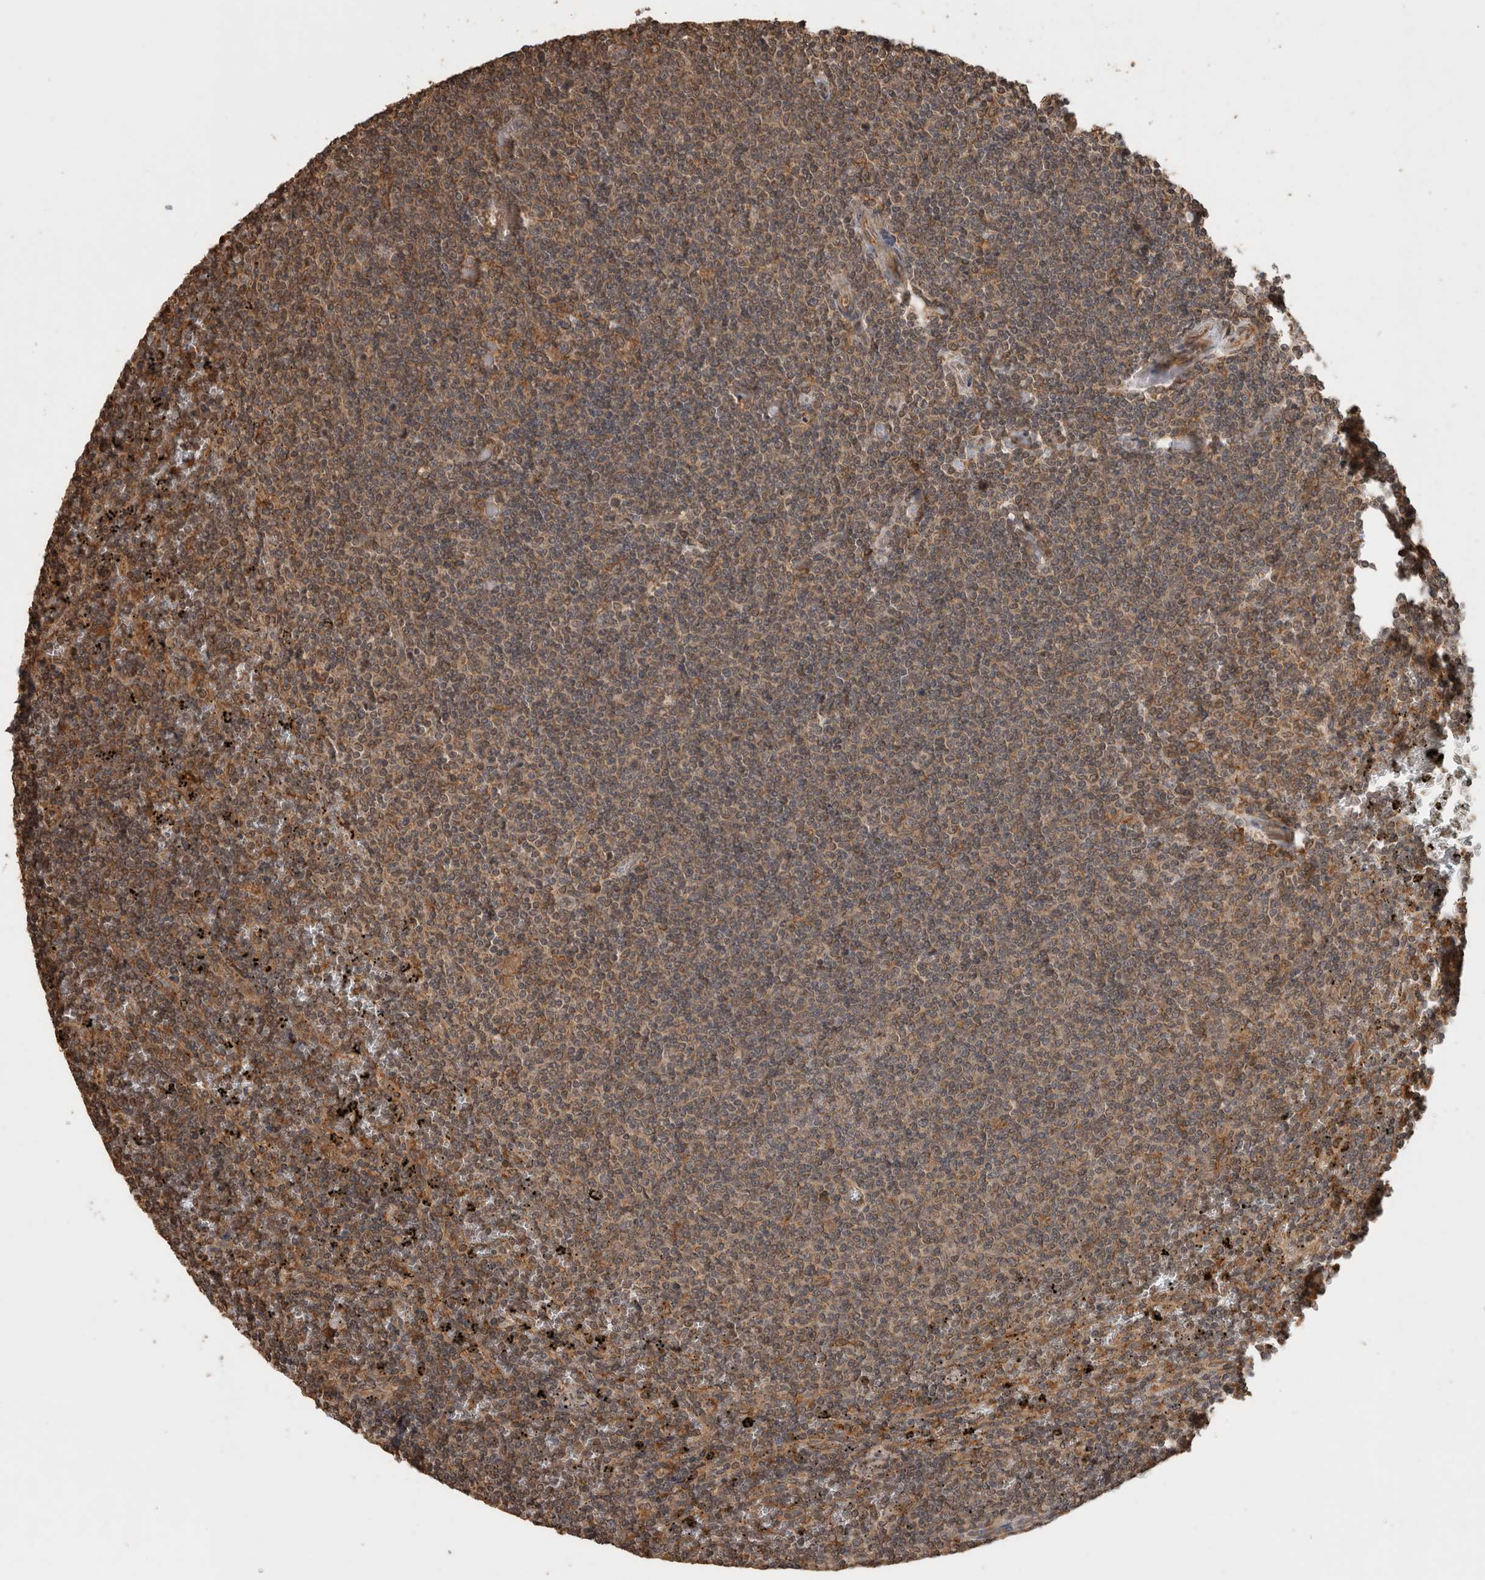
{"staining": {"intensity": "moderate", "quantity": ">75%", "location": "cytoplasmic/membranous"}, "tissue": "lymphoma", "cell_type": "Tumor cells", "image_type": "cancer", "snomed": [{"axis": "morphology", "description": "Malignant lymphoma, non-Hodgkin's type, Low grade"}, {"axis": "topography", "description": "Spleen"}], "caption": "Human low-grade malignant lymphoma, non-Hodgkin's type stained for a protein (brown) reveals moderate cytoplasmic/membranous positive staining in about >75% of tumor cells.", "gene": "OTUD7B", "patient": {"sex": "female", "age": 50}}